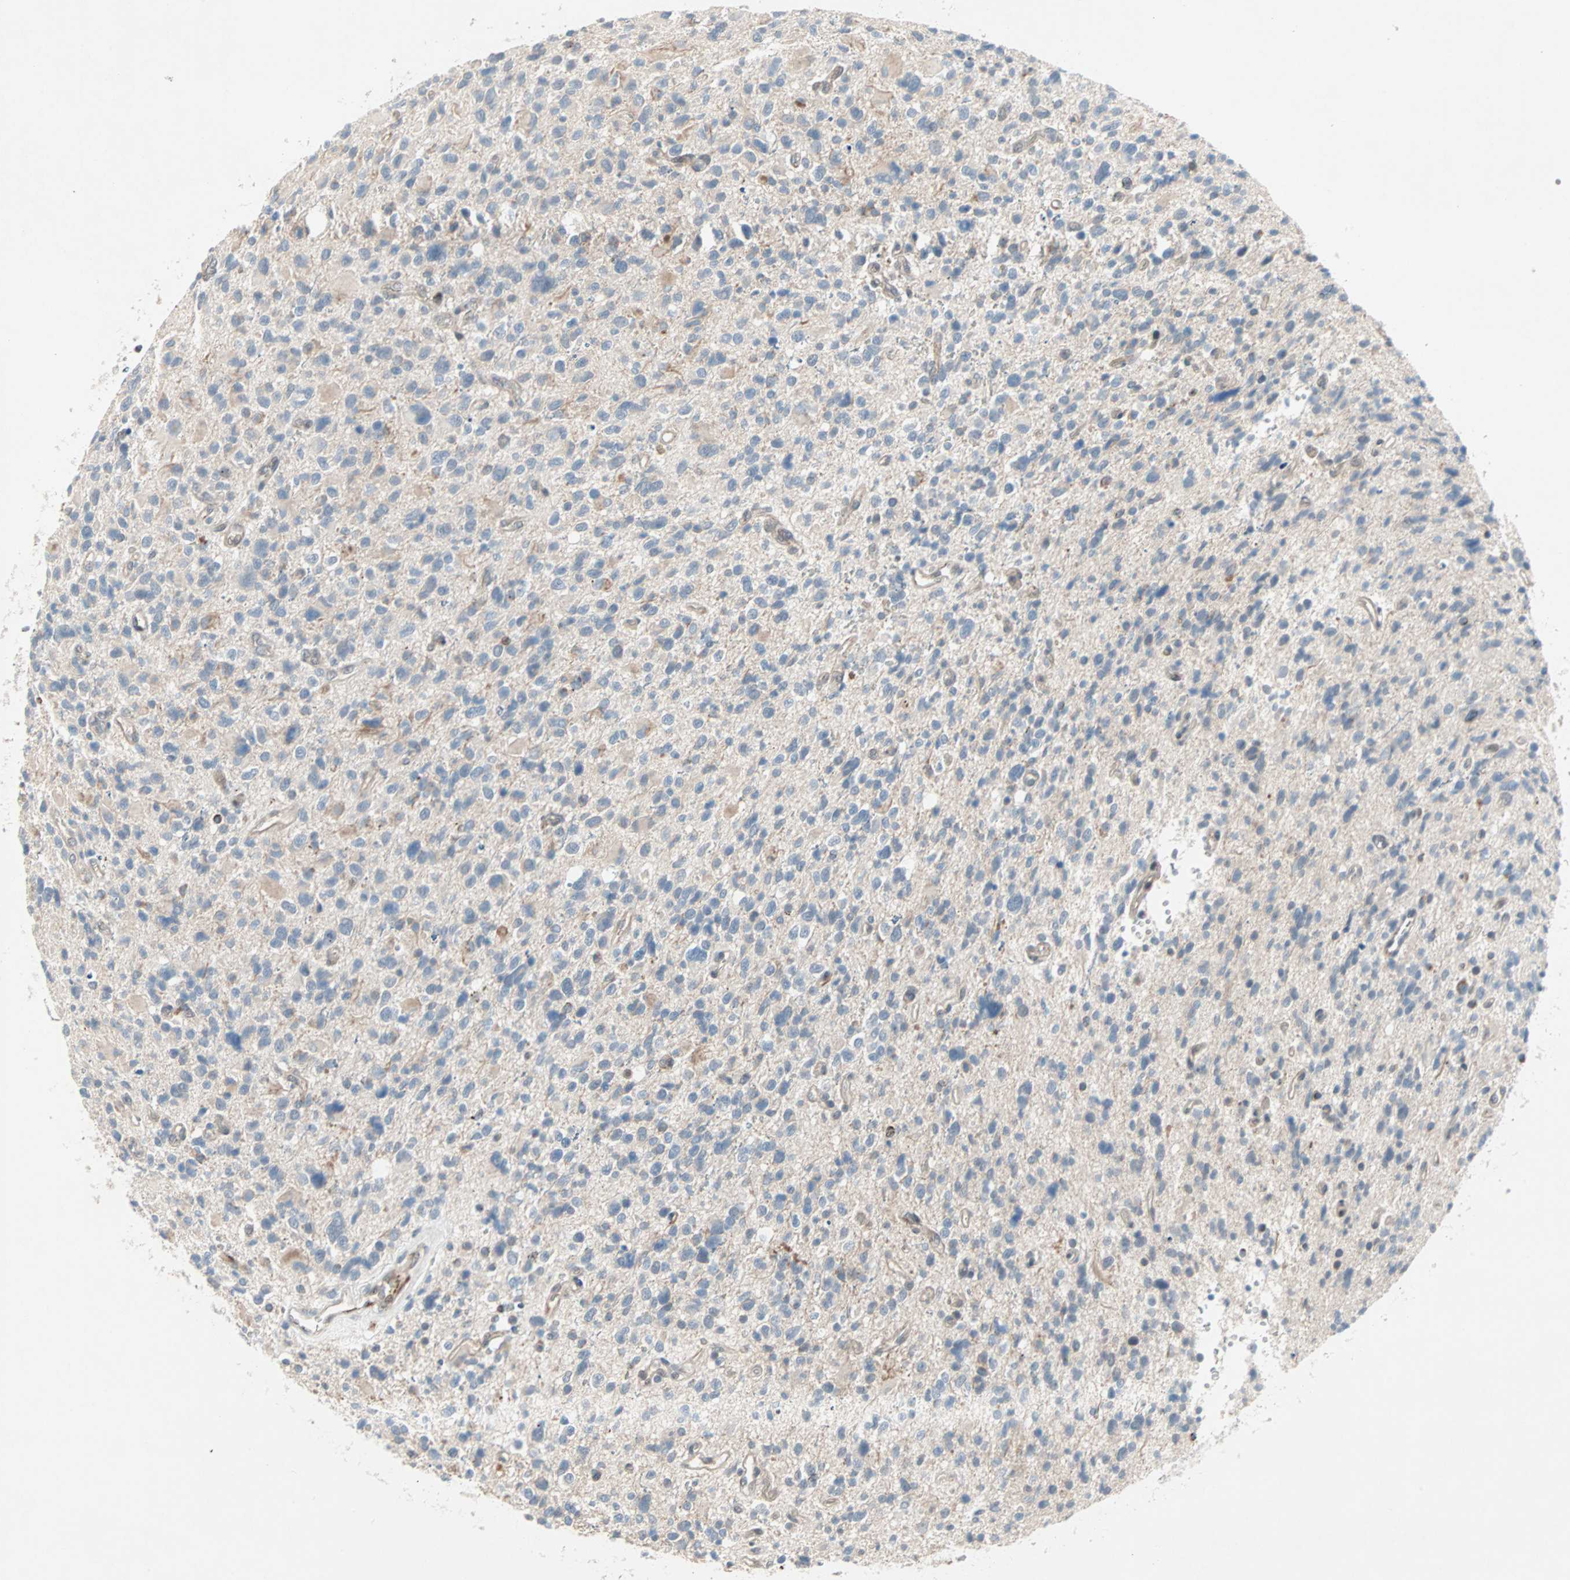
{"staining": {"intensity": "weak", "quantity": "25%-75%", "location": "cytoplasmic/membranous"}, "tissue": "glioma", "cell_type": "Tumor cells", "image_type": "cancer", "snomed": [{"axis": "morphology", "description": "Glioma, malignant, High grade"}, {"axis": "topography", "description": "Brain"}], "caption": "DAB immunohistochemical staining of human malignant glioma (high-grade) demonstrates weak cytoplasmic/membranous protein positivity in approximately 25%-75% of tumor cells.", "gene": "CAND2", "patient": {"sex": "male", "age": 48}}